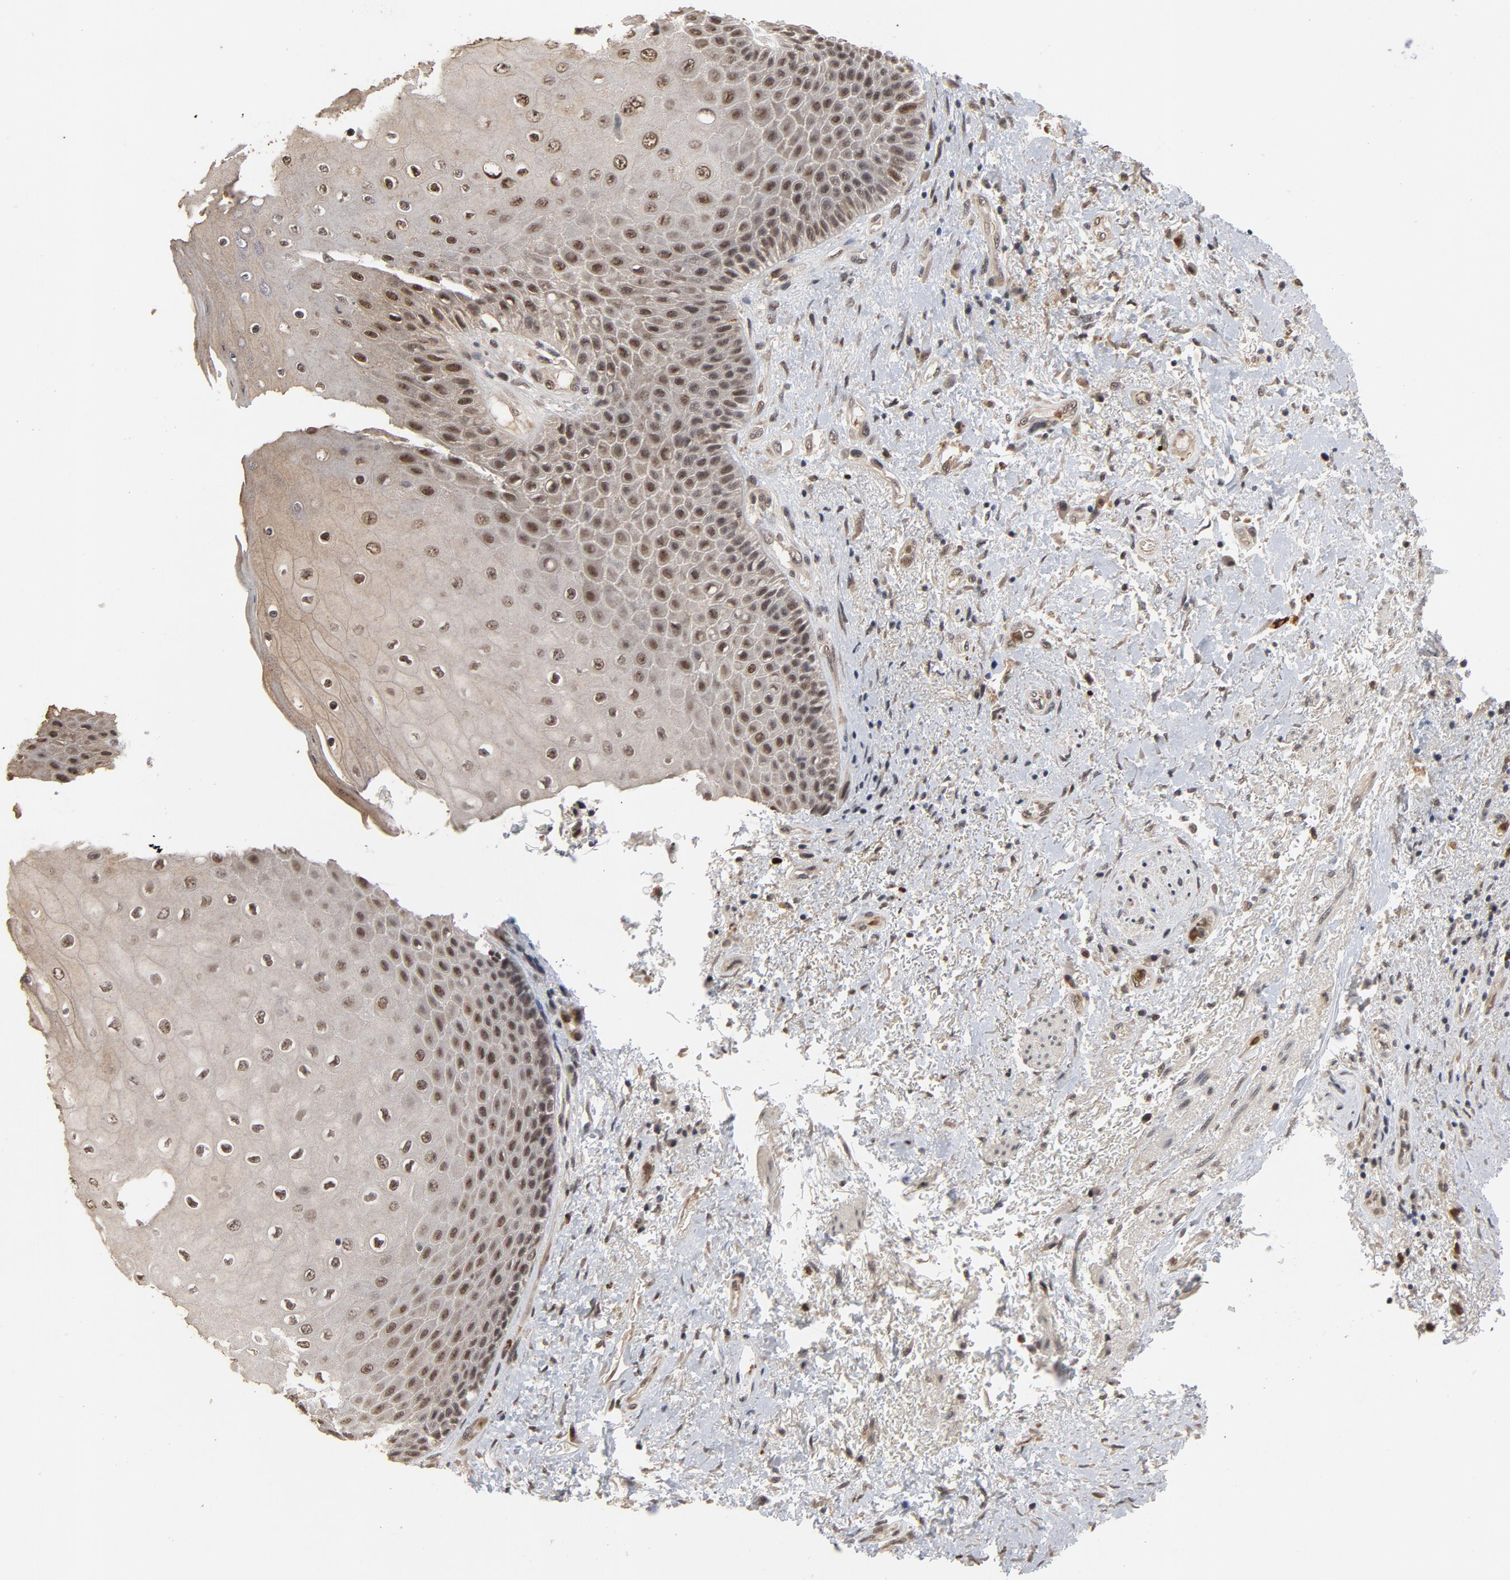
{"staining": {"intensity": "weak", "quantity": ">75%", "location": "nuclear"}, "tissue": "skin", "cell_type": "Epidermal cells", "image_type": "normal", "snomed": [{"axis": "morphology", "description": "Normal tissue, NOS"}, {"axis": "topography", "description": "Anal"}], "caption": "Protein analysis of benign skin shows weak nuclear staining in approximately >75% of epidermal cells. (IHC, brightfield microscopy, high magnification).", "gene": "RTL5", "patient": {"sex": "female", "age": 46}}